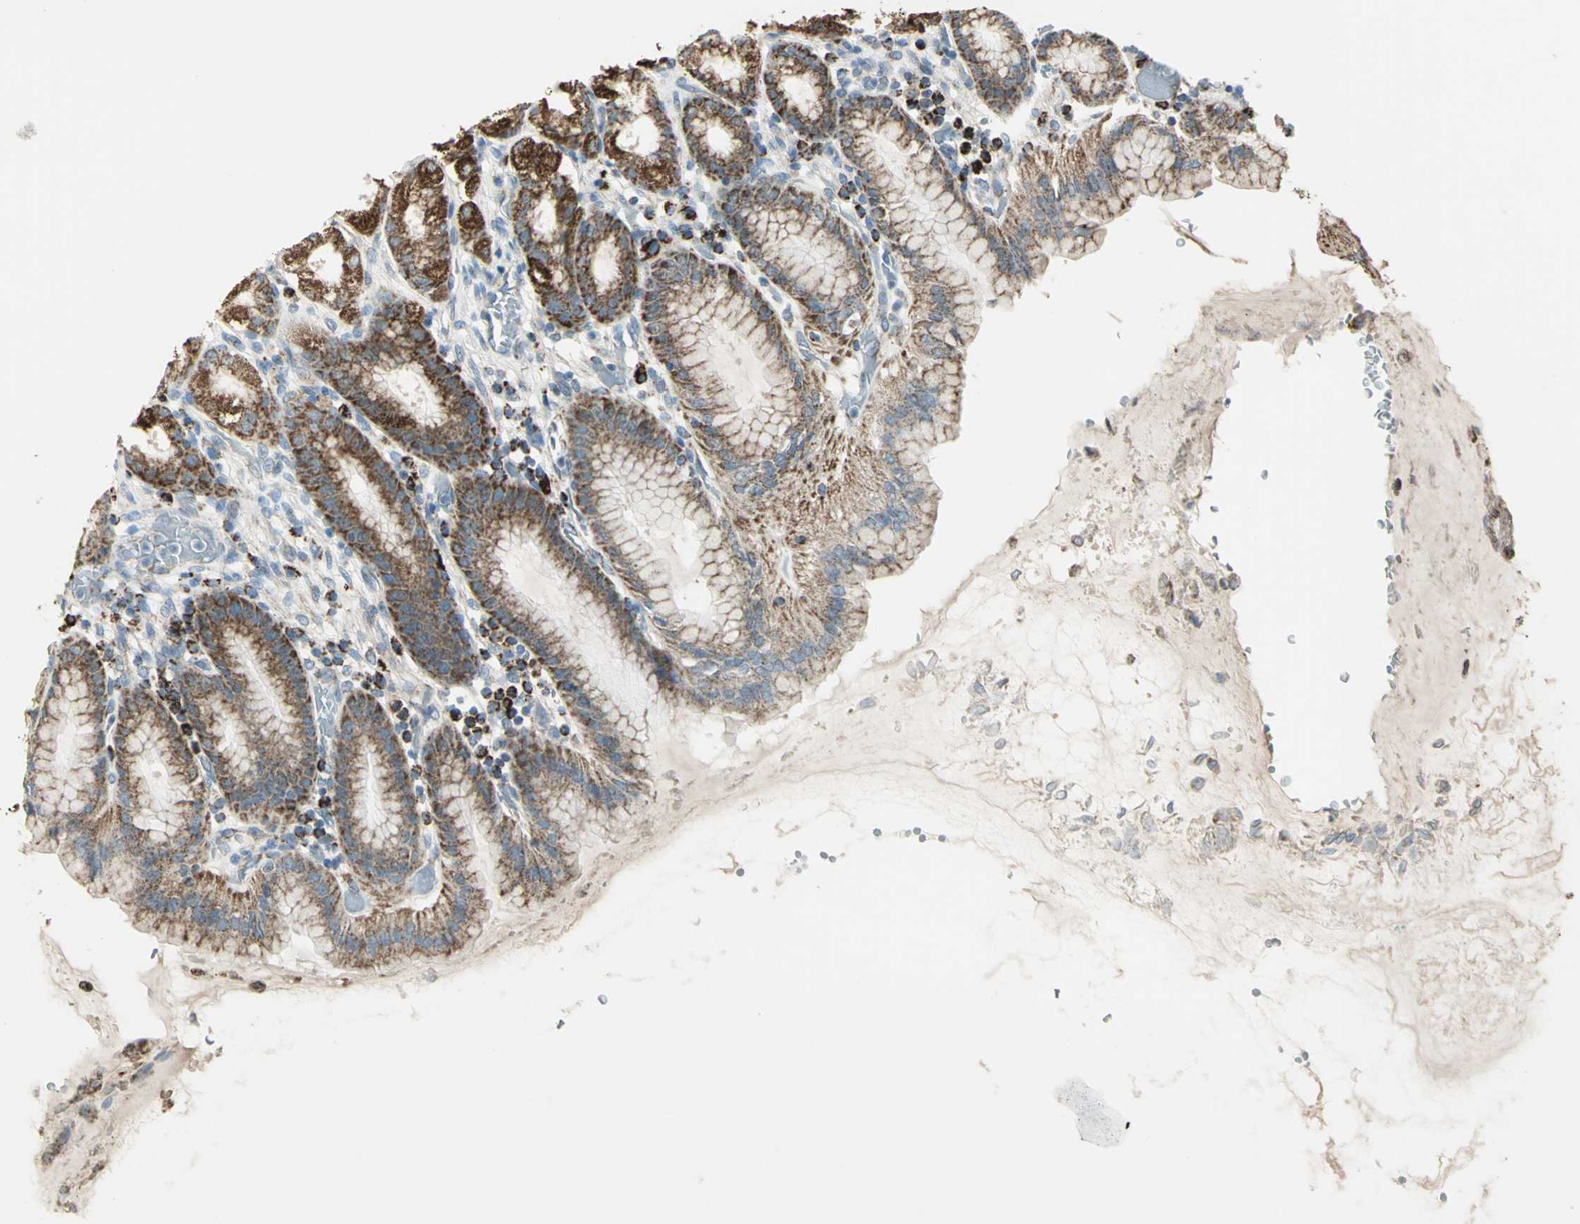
{"staining": {"intensity": "strong", "quantity": ">75%", "location": "cytoplasmic/membranous"}, "tissue": "stomach", "cell_type": "Glandular cells", "image_type": "normal", "snomed": [{"axis": "morphology", "description": "Normal tissue, NOS"}, {"axis": "topography", "description": "Stomach, upper"}], "caption": "High-power microscopy captured an immunohistochemistry (IHC) image of normal stomach, revealing strong cytoplasmic/membranous positivity in approximately >75% of glandular cells. Nuclei are stained in blue.", "gene": "ACADM", "patient": {"sex": "male", "age": 68}}